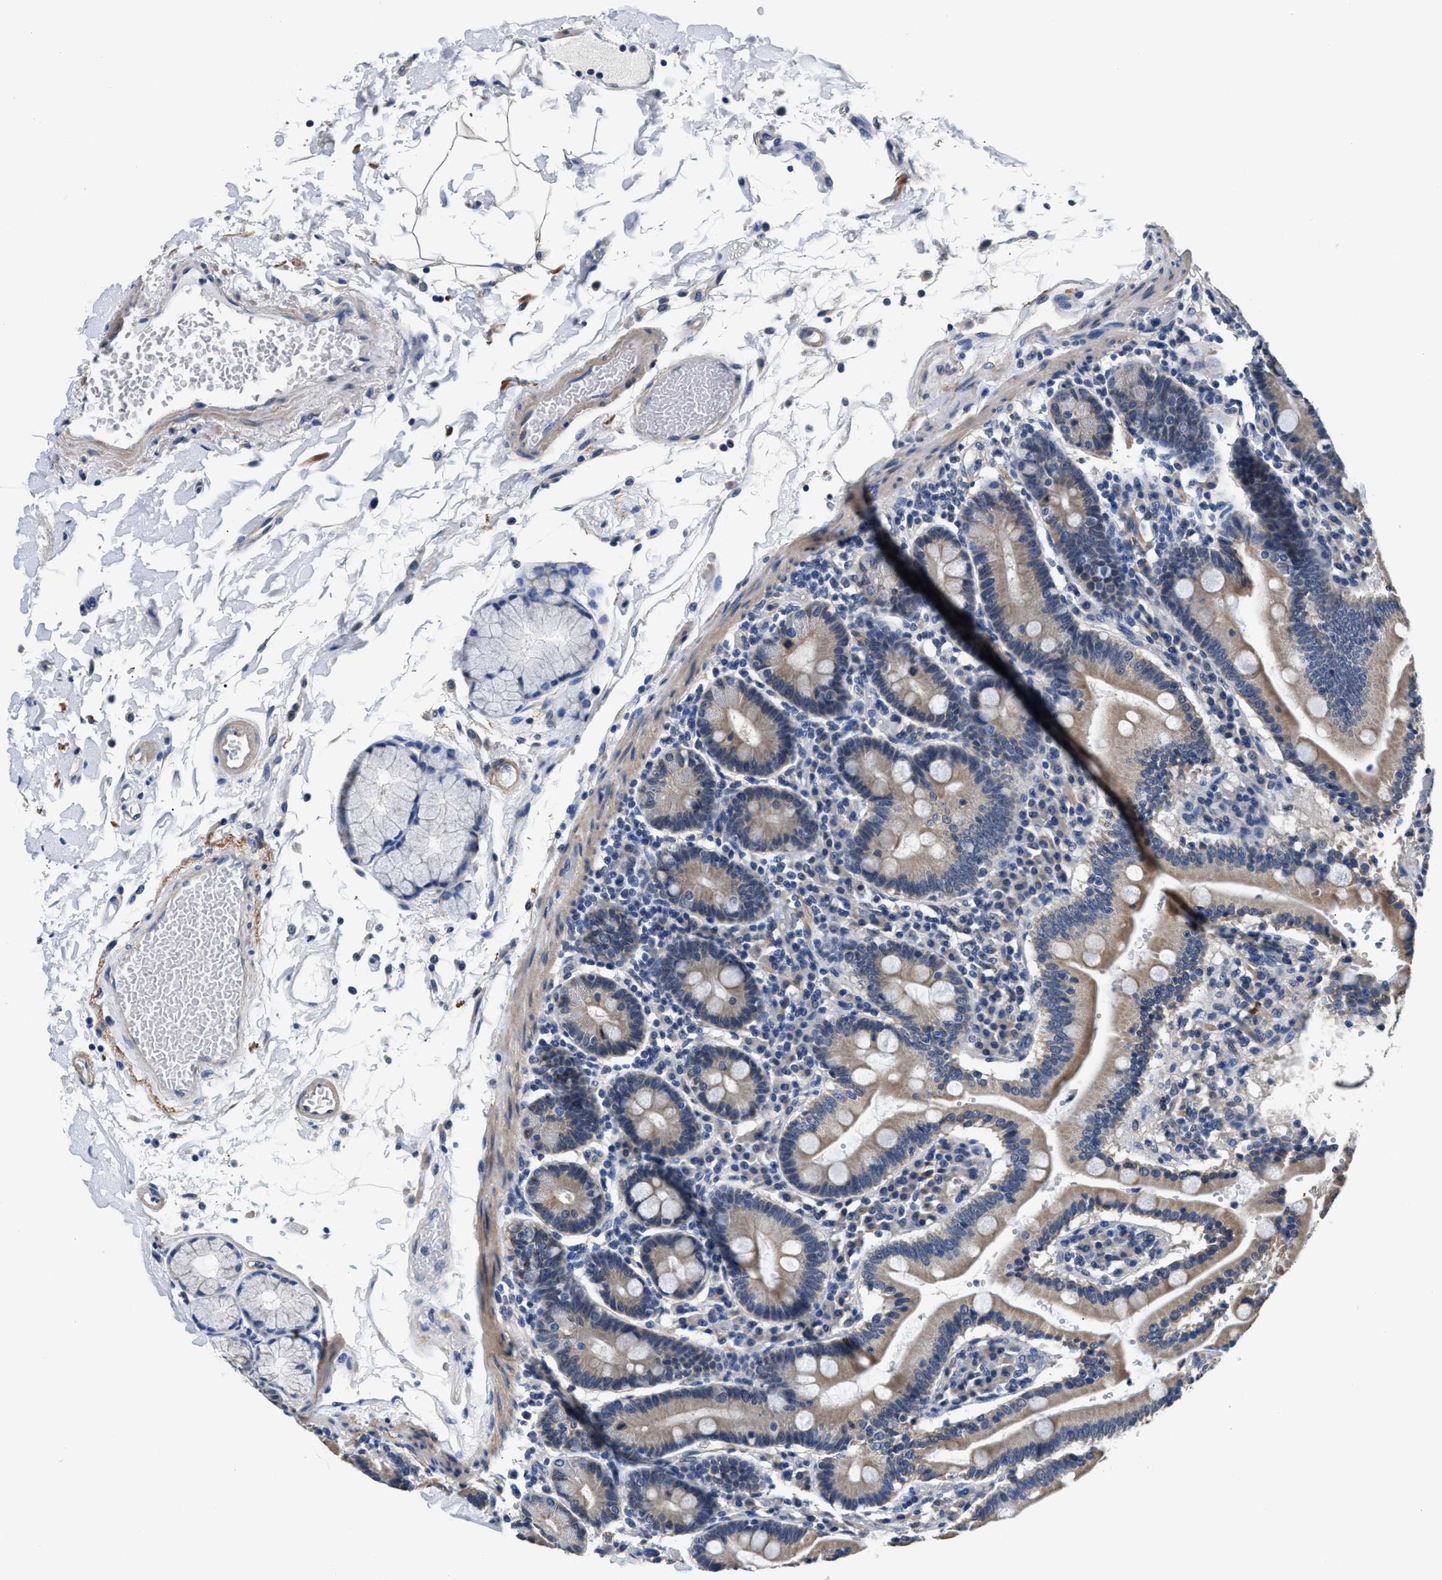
{"staining": {"intensity": "weak", "quantity": ">75%", "location": "cytoplasmic/membranous"}, "tissue": "duodenum", "cell_type": "Glandular cells", "image_type": "normal", "snomed": [{"axis": "morphology", "description": "Normal tissue, NOS"}, {"axis": "topography", "description": "Small intestine, NOS"}], "caption": "Immunohistochemistry (IHC) image of normal duodenum: human duodenum stained using immunohistochemistry (IHC) exhibits low levels of weak protein expression localized specifically in the cytoplasmic/membranous of glandular cells, appearing as a cytoplasmic/membranous brown color.", "gene": "MYH3", "patient": {"sex": "female", "age": 71}}